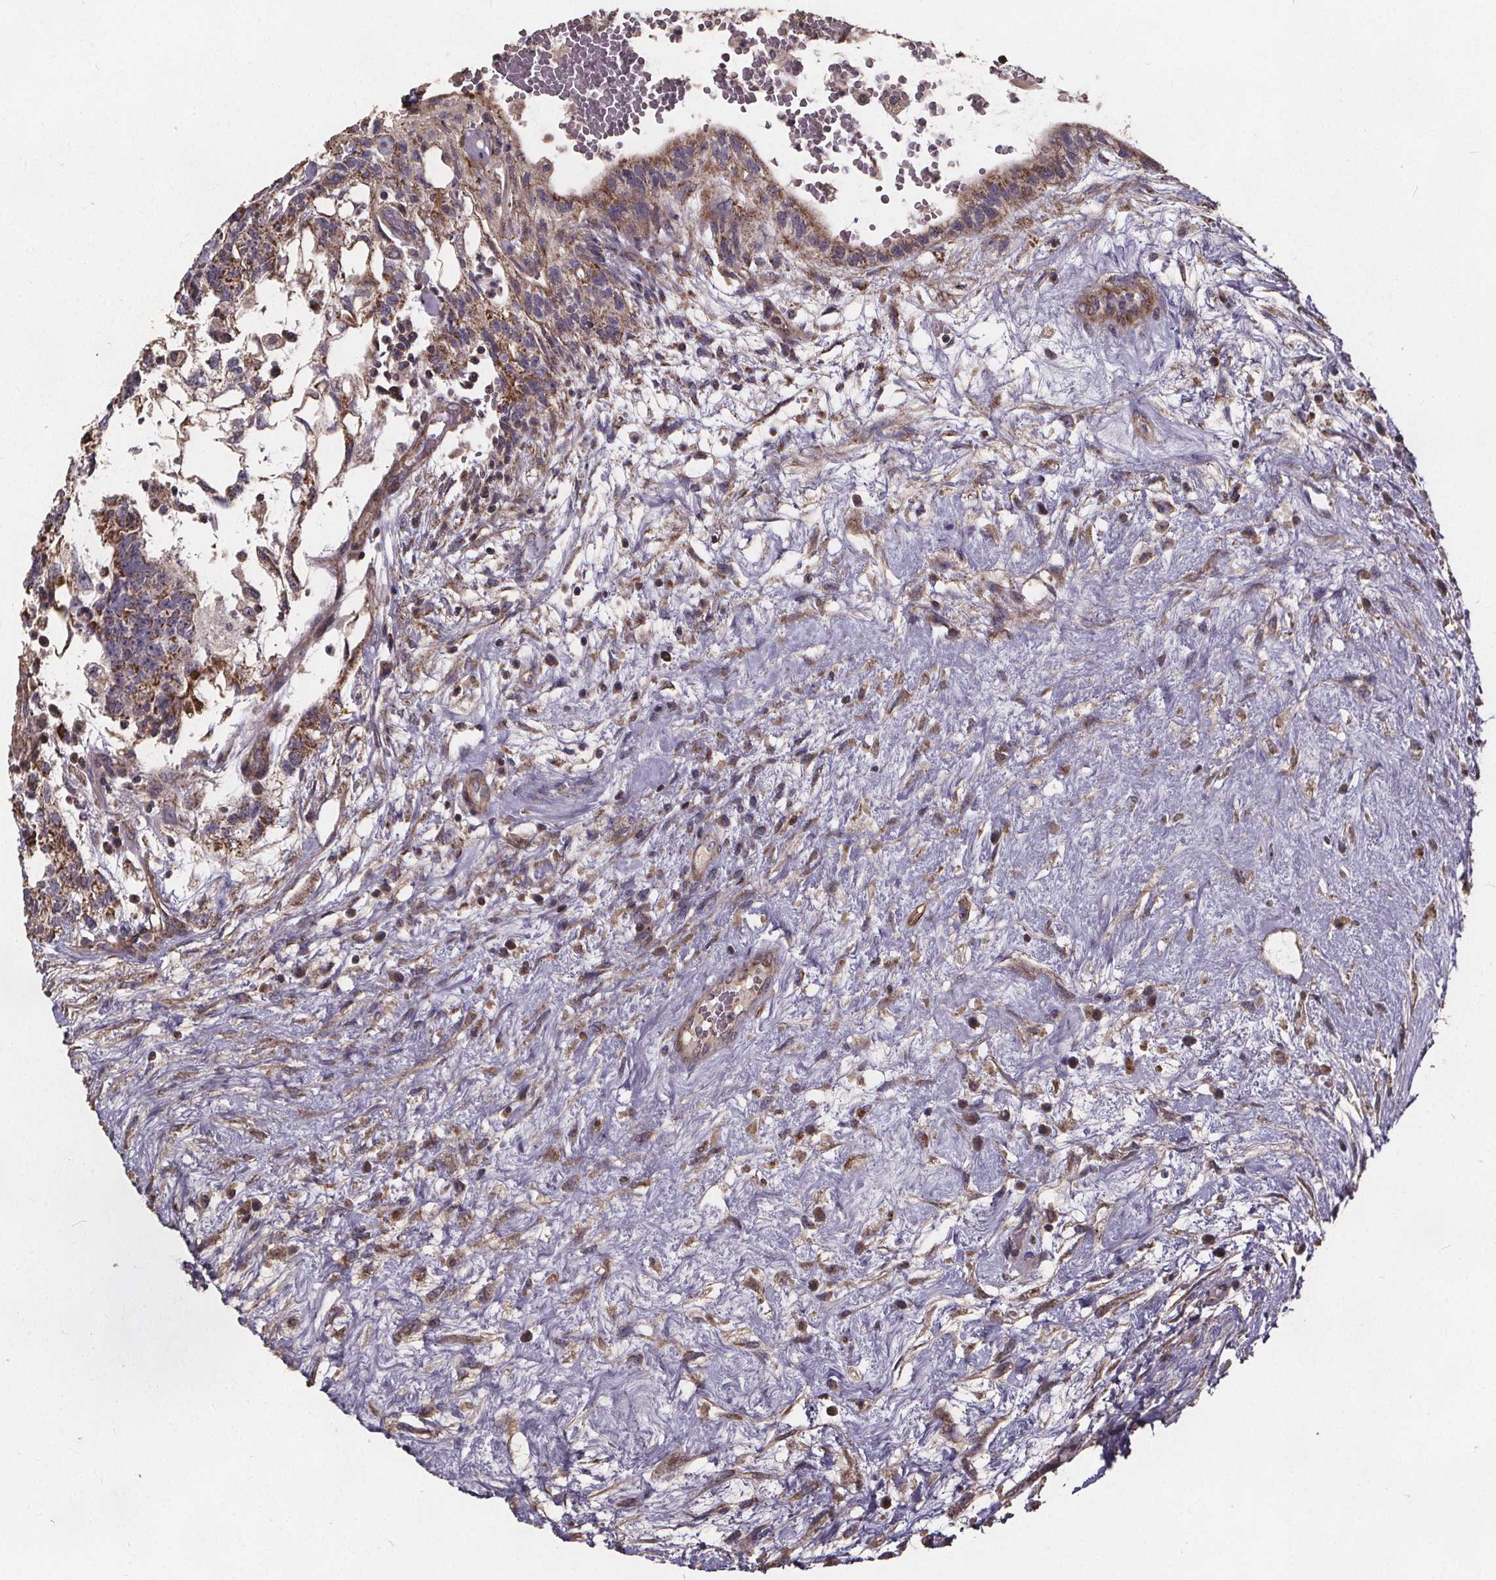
{"staining": {"intensity": "moderate", "quantity": ">75%", "location": "cytoplasmic/membranous"}, "tissue": "testis cancer", "cell_type": "Tumor cells", "image_type": "cancer", "snomed": [{"axis": "morphology", "description": "Normal tissue, NOS"}, {"axis": "morphology", "description": "Carcinoma, Embryonal, NOS"}, {"axis": "topography", "description": "Testis"}], "caption": "Immunohistochemical staining of human testis cancer (embryonal carcinoma) demonstrates moderate cytoplasmic/membranous protein staining in approximately >75% of tumor cells. The protein of interest is shown in brown color, while the nuclei are stained blue.", "gene": "YME1L1", "patient": {"sex": "male", "age": 32}}